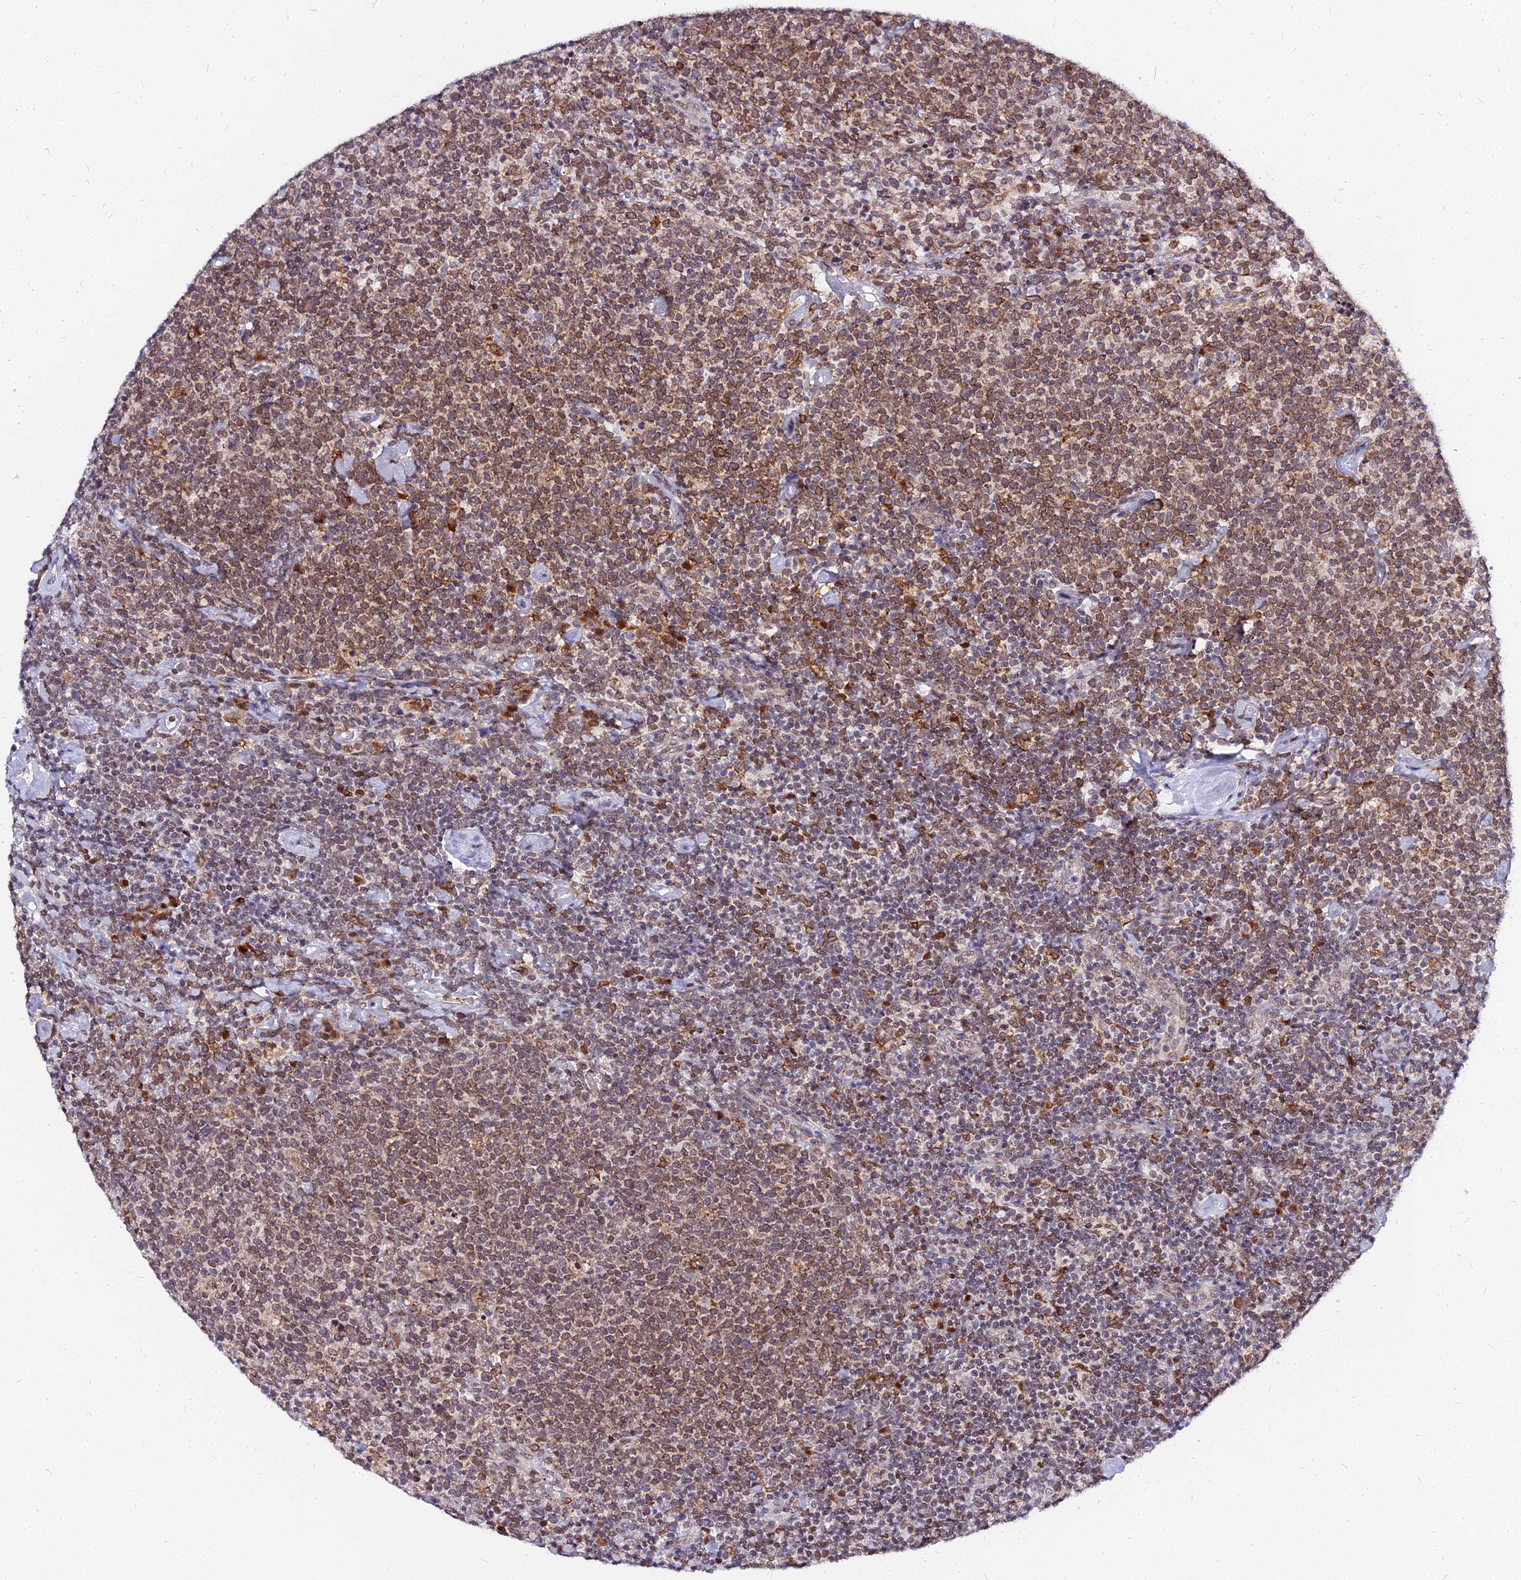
{"staining": {"intensity": "moderate", "quantity": ">75%", "location": "cytoplasmic/membranous"}, "tissue": "lymphoma", "cell_type": "Tumor cells", "image_type": "cancer", "snomed": [{"axis": "morphology", "description": "Malignant lymphoma, non-Hodgkin's type, High grade"}, {"axis": "topography", "description": "Lymph node"}], "caption": "Brown immunohistochemical staining in lymphoma demonstrates moderate cytoplasmic/membranous expression in approximately >75% of tumor cells.", "gene": "RNF121", "patient": {"sex": "male", "age": 61}}